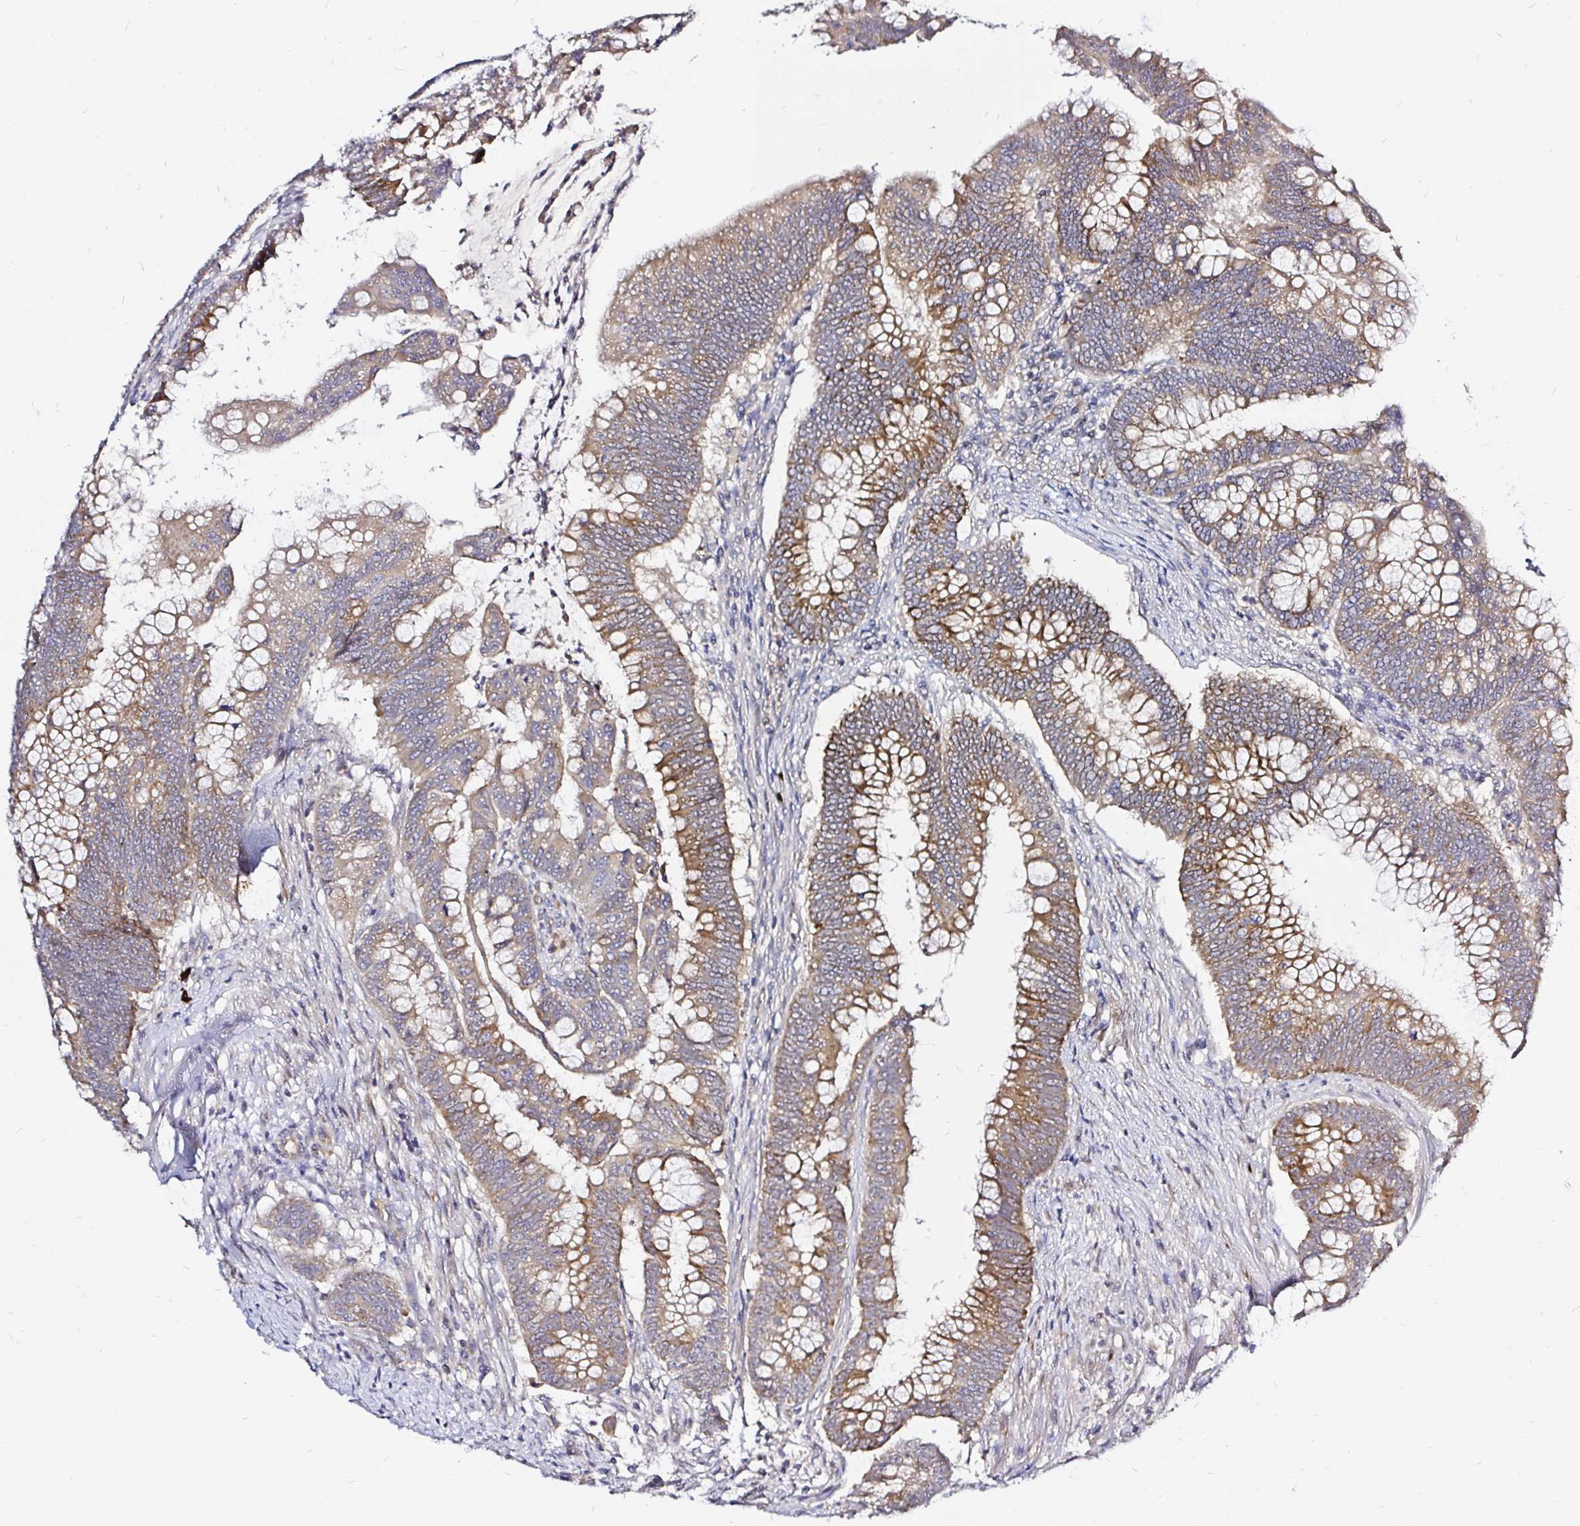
{"staining": {"intensity": "moderate", "quantity": ">75%", "location": "cytoplasmic/membranous"}, "tissue": "colorectal cancer", "cell_type": "Tumor cells", "image_type": "cancer", "snomed": [{"axis": "morphology", "description": "Adenocarcinoma, NOS"}, {"axis": "topography", "description": "Colon"}], "caption": "Protein expression analysis of human colorectal cancer reveals moderate cytoplasmic/membranous positivity in approximately >75% of tumor cells. The protein of interest is stained brown, and the nuclei are stained in blue (DAB IHC with brightfield microscopy, high magnification).", "gene": "ARHGEF37", "patient": {"sex": "male", "age": 62}}